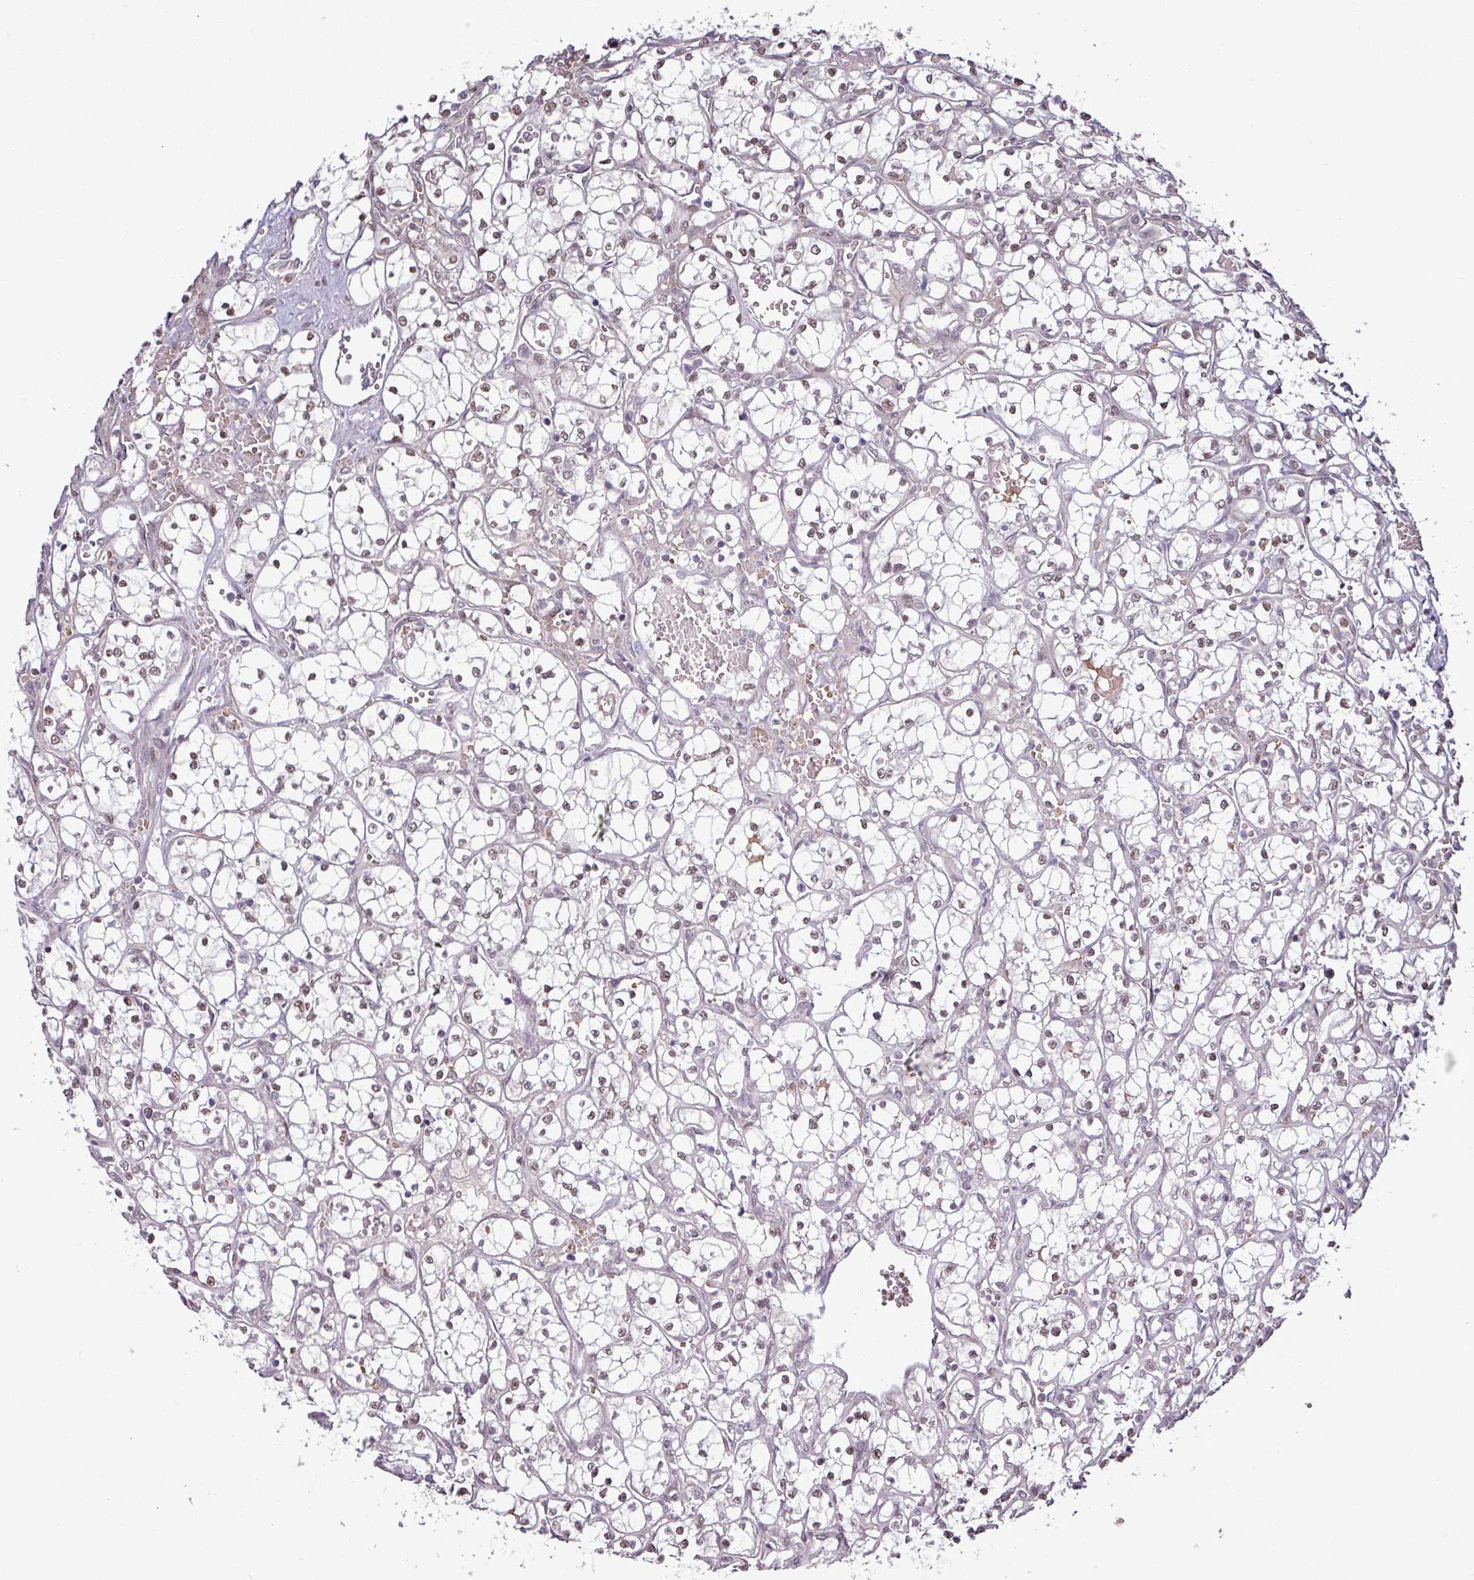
{"staining": {"intensity": "weak", "quantity": "25%-75%", "location": "nuclear"}, "tissue": "renal cancer", "cell_type": "Tumor cells", "image_type": "cancer", "snomed": [{"axis": "morphology", "description": "Adenocarcinoma, NOS"}, {"axis": "topography", "description": "Kidney"}], "caption": "Immunohistochemical staining of human renal adenocarcinoma shows low levels of weak nuclear protein positivity in approximately 25%-75% of tumor cells.", "gene": "CIC", "patient": {"sex": "female", "age": 69}}